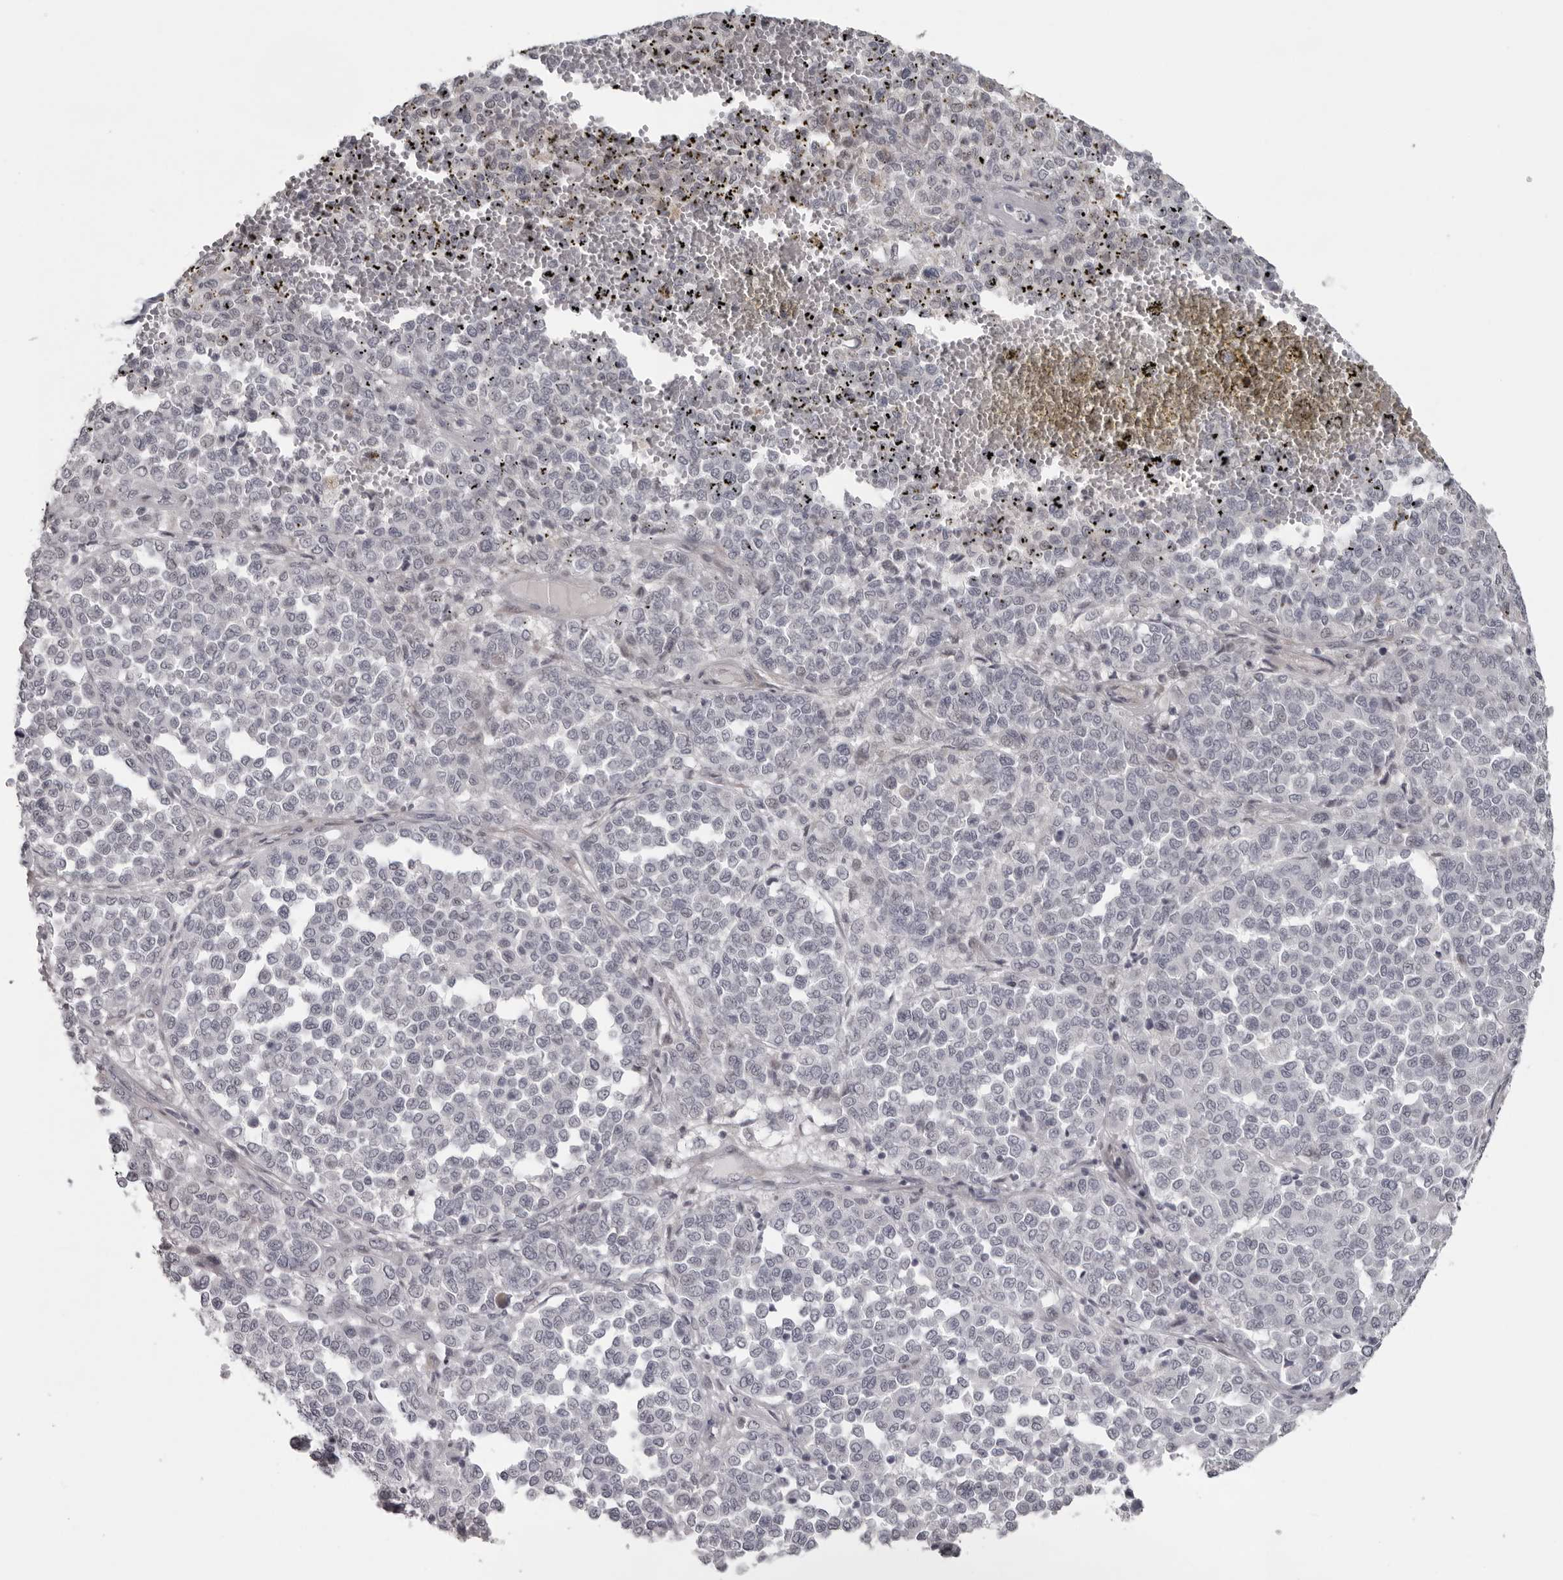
{"staining": {"intensity": "negative", "quantity": "none", "location": "none"}, "tissue": "melanoma", "cell_type": "Tumor cells", "image_type": "cancer", "snomed": [{"axis": "morphology", "description": "Malignant melanoma, Metastatic site"}, {"axis": "topography", "description": "Pancreas"}], "caption": "Immunohistochemistry of human malignant melanoma (metastatic site) displays no staining in tumor cells.", "gene": "NUDT18", "patient": {"sex": "female", "age": 30}}